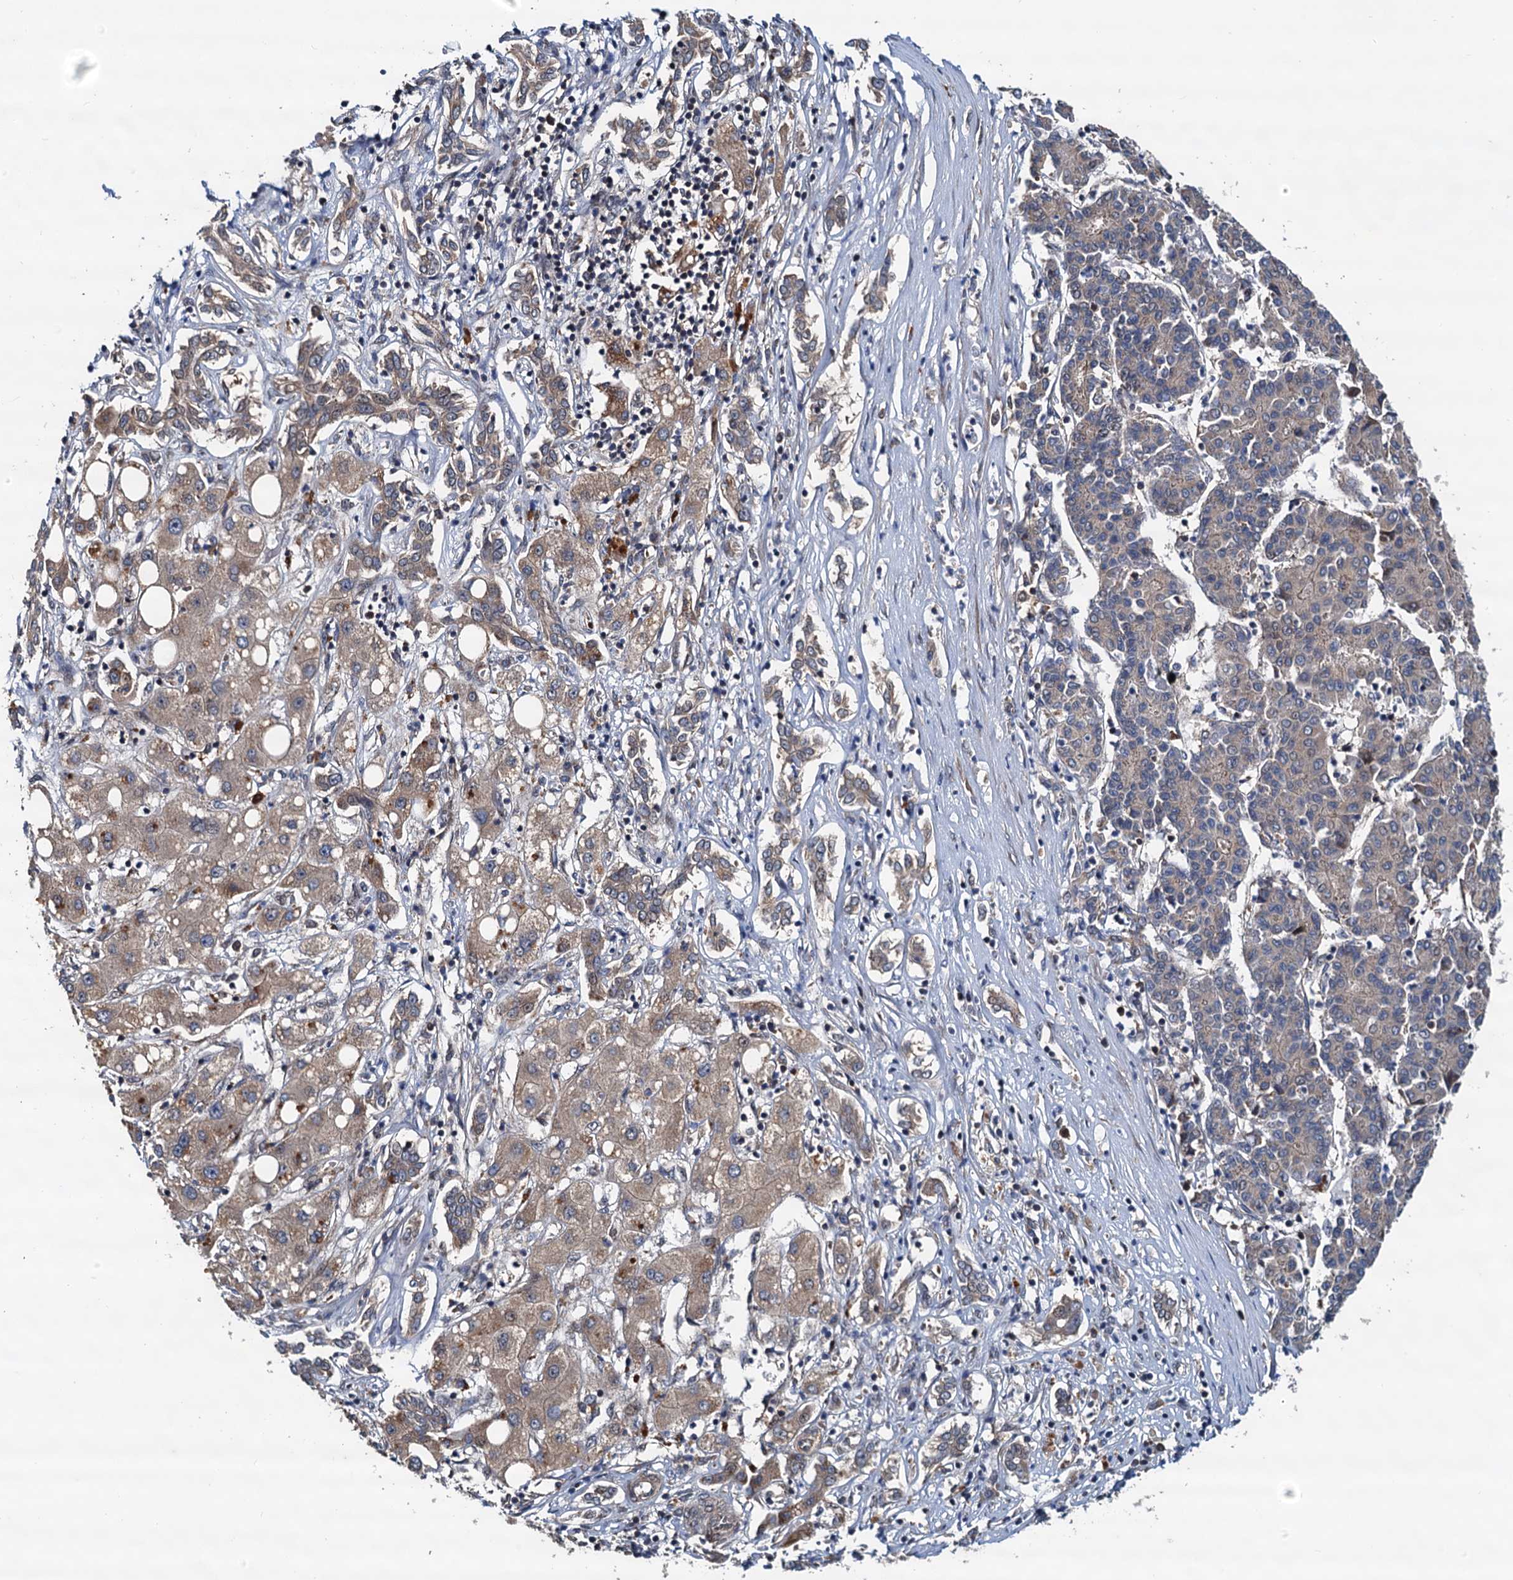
{"staining": {"intensity": "weak", "quantity": "<25%", "location": "cytoplasmic/membranous"}, "tissue": "liver cancer", "cell_type": "Tumor cells", "image_type": "cancer", "snomed": [{"axis": "morphology", "description": "Carcinoma, Hepatocellular, NOS"}, {"axis": "topography", "description": "Liver"}], "caption": "Protein analysis of liver cancer (hepatocellular carcinoma) shows no significant expression in tumor cells.", "gene": "AAGAB", "patient": {"sex": "male", "age": 65}}